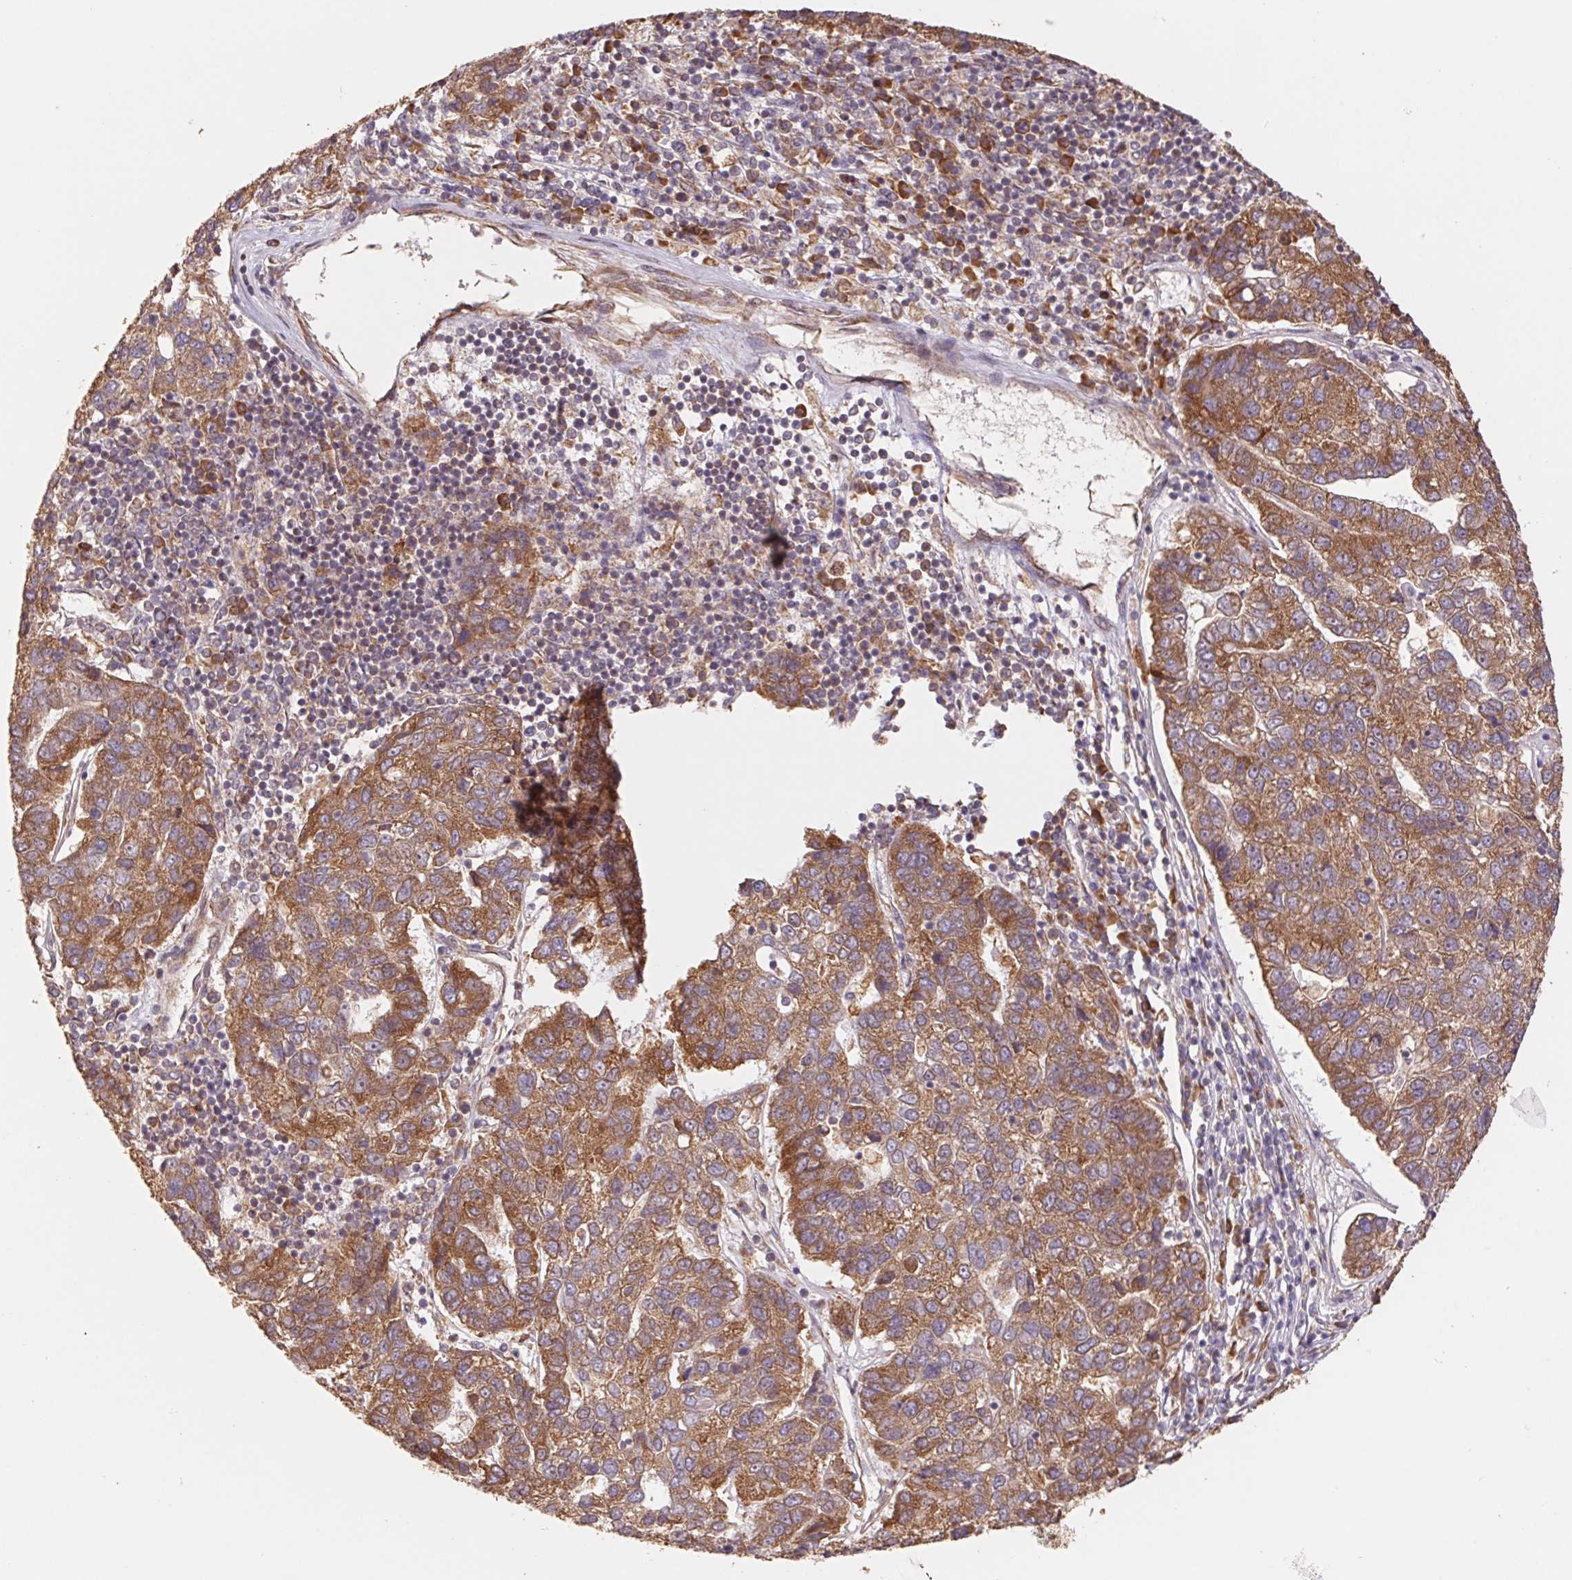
{"staining": {"intensity": "moderate", "quantity": ">75%", "location": "cytoplasmic/membranous"}, "tissue": "pancreatic cancer", "cell_type": "Tumor cells", "image_type": "cancer", "snomed": [{"axis": "morphology", "description": "Adenocarcinoma, NOS"}, {"axis": "topography", "description": "Pancreas"}], "caption": "Tumor cells display moderate cytoplasmic/membranous positivity in approximately >75% of cells in pancreatic adenocarcinoma. Using DAB (3,3'-diaminobenzidine) (brown) and hematoxylin (blue) stains, captured at high magnification using brightfield microscopy.", "gene": "RPL27A", "patient": {"sex": "female", "age": 61}}